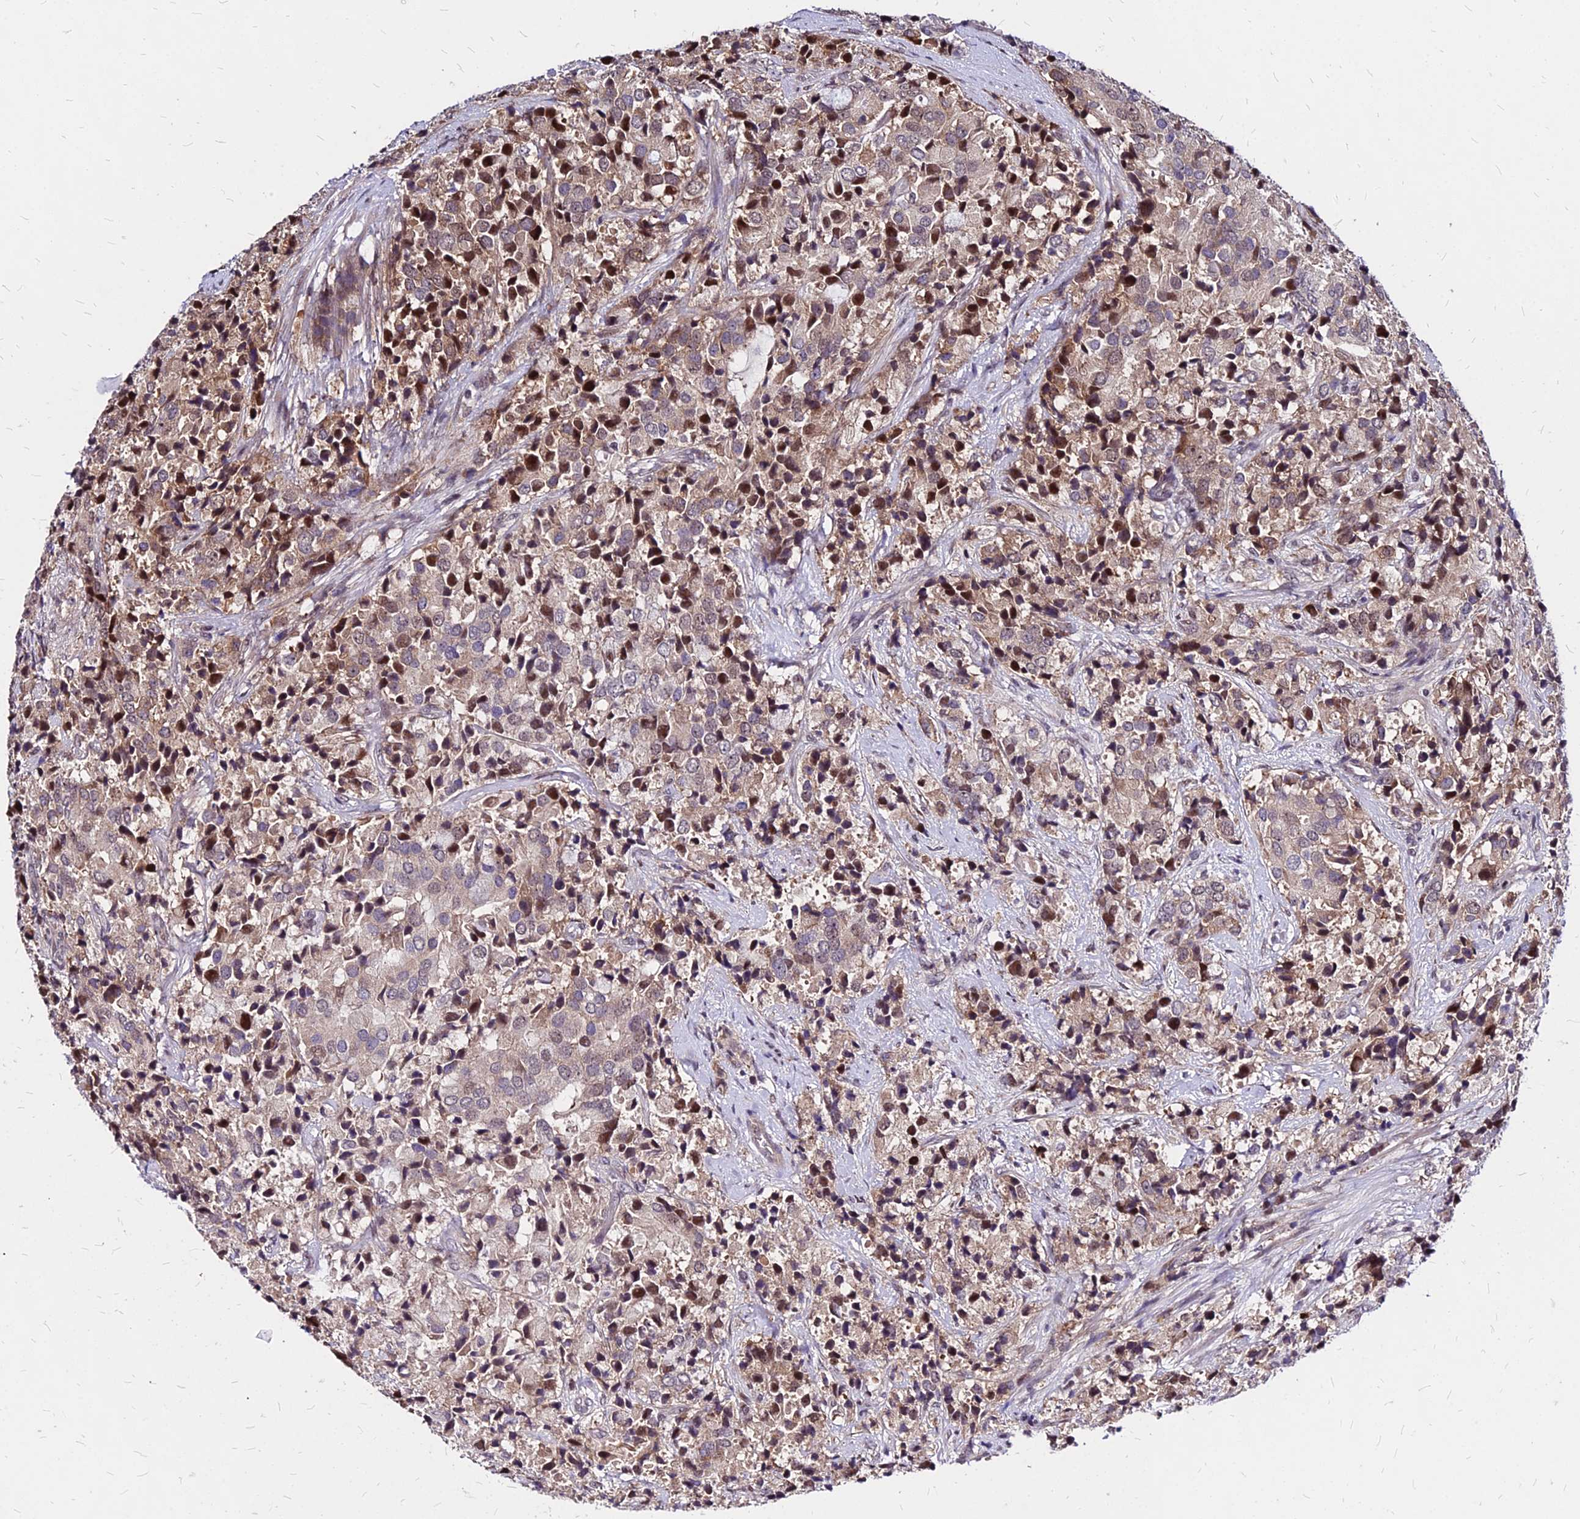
{"staining": {"intensity": "strong", "quantity": "<25%", "location": "cytoplasmic/membranous,nuclear"}, "tissue": "prostate cancer", "cell_type": "Tumor cells", "image_type": "cancer", "snomed": [{"axis": "morphology", "description": "Adenocarcinoma, High grade"}, {"axis": "topography", "description": "Prostate"}], "caption": "Brown immunohistochemical staining in human high-grade adenocarcinoma (prostate) reveals strong cytoplasmic/membranous and nuclear staining in approximately <25% of tumor cells.", "gene": "DDX55", "patient": {"sex": "male", "age": 62}}